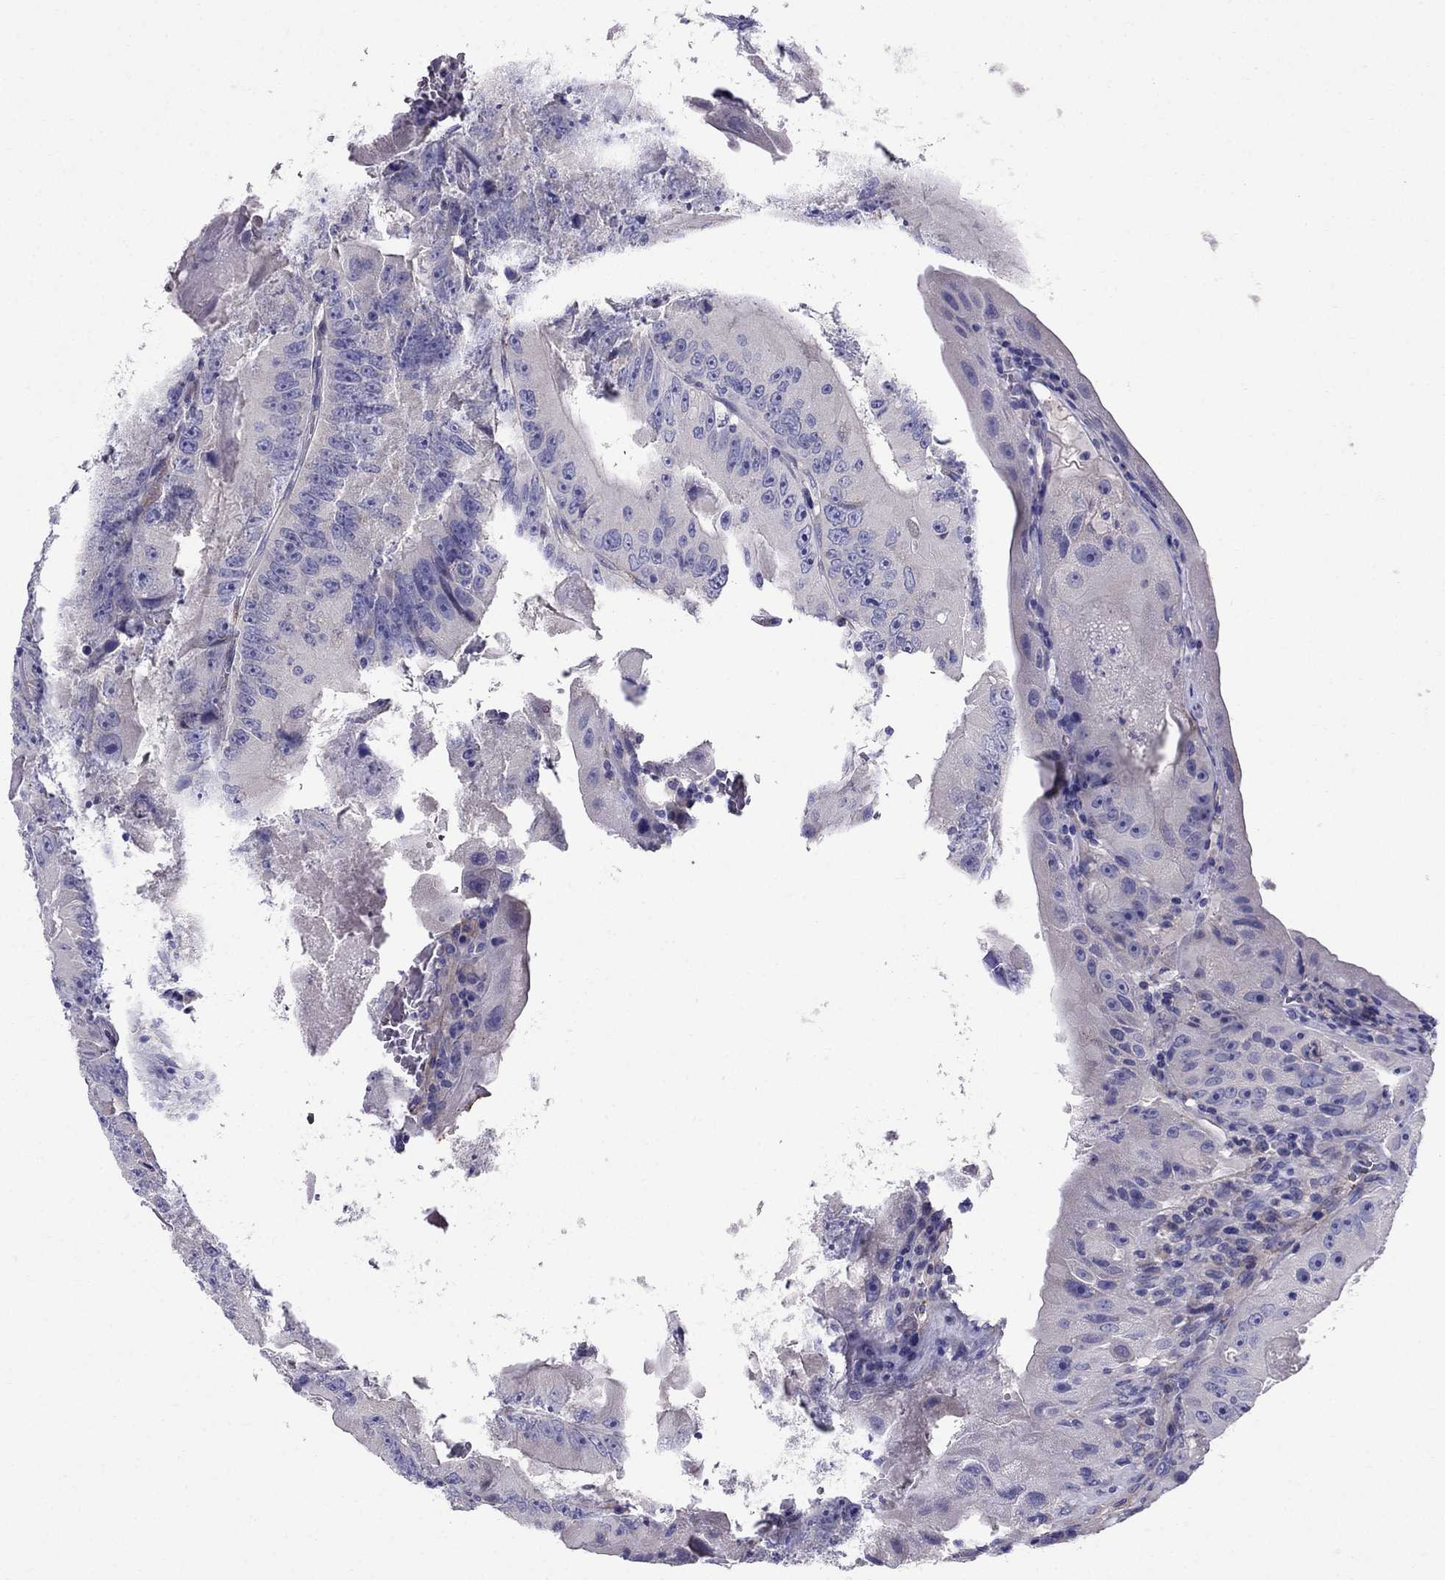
{"staining": {"intensity": "negative", "quantity": "none", "location": "none"}, "tissue": "colorectal cancer", "cell_type": "Tumor cells", "image_type": "cancer", "snomed": [{"axis": "morphology", "description": "Adenocarcinoma, NOS"}, {"axis": "topography", "description": "Colon"}], "caption": "Immunohistochemistry (IHC) micrograph of colorectal cancer (adenocarcinoma) stained for a protein (brown), which reveals no positivity in tumor cells. (IHC, brightfield microscopy, high magnification).", "gene": "GPR50", "patient": {"sex": "female", "age": 86}}